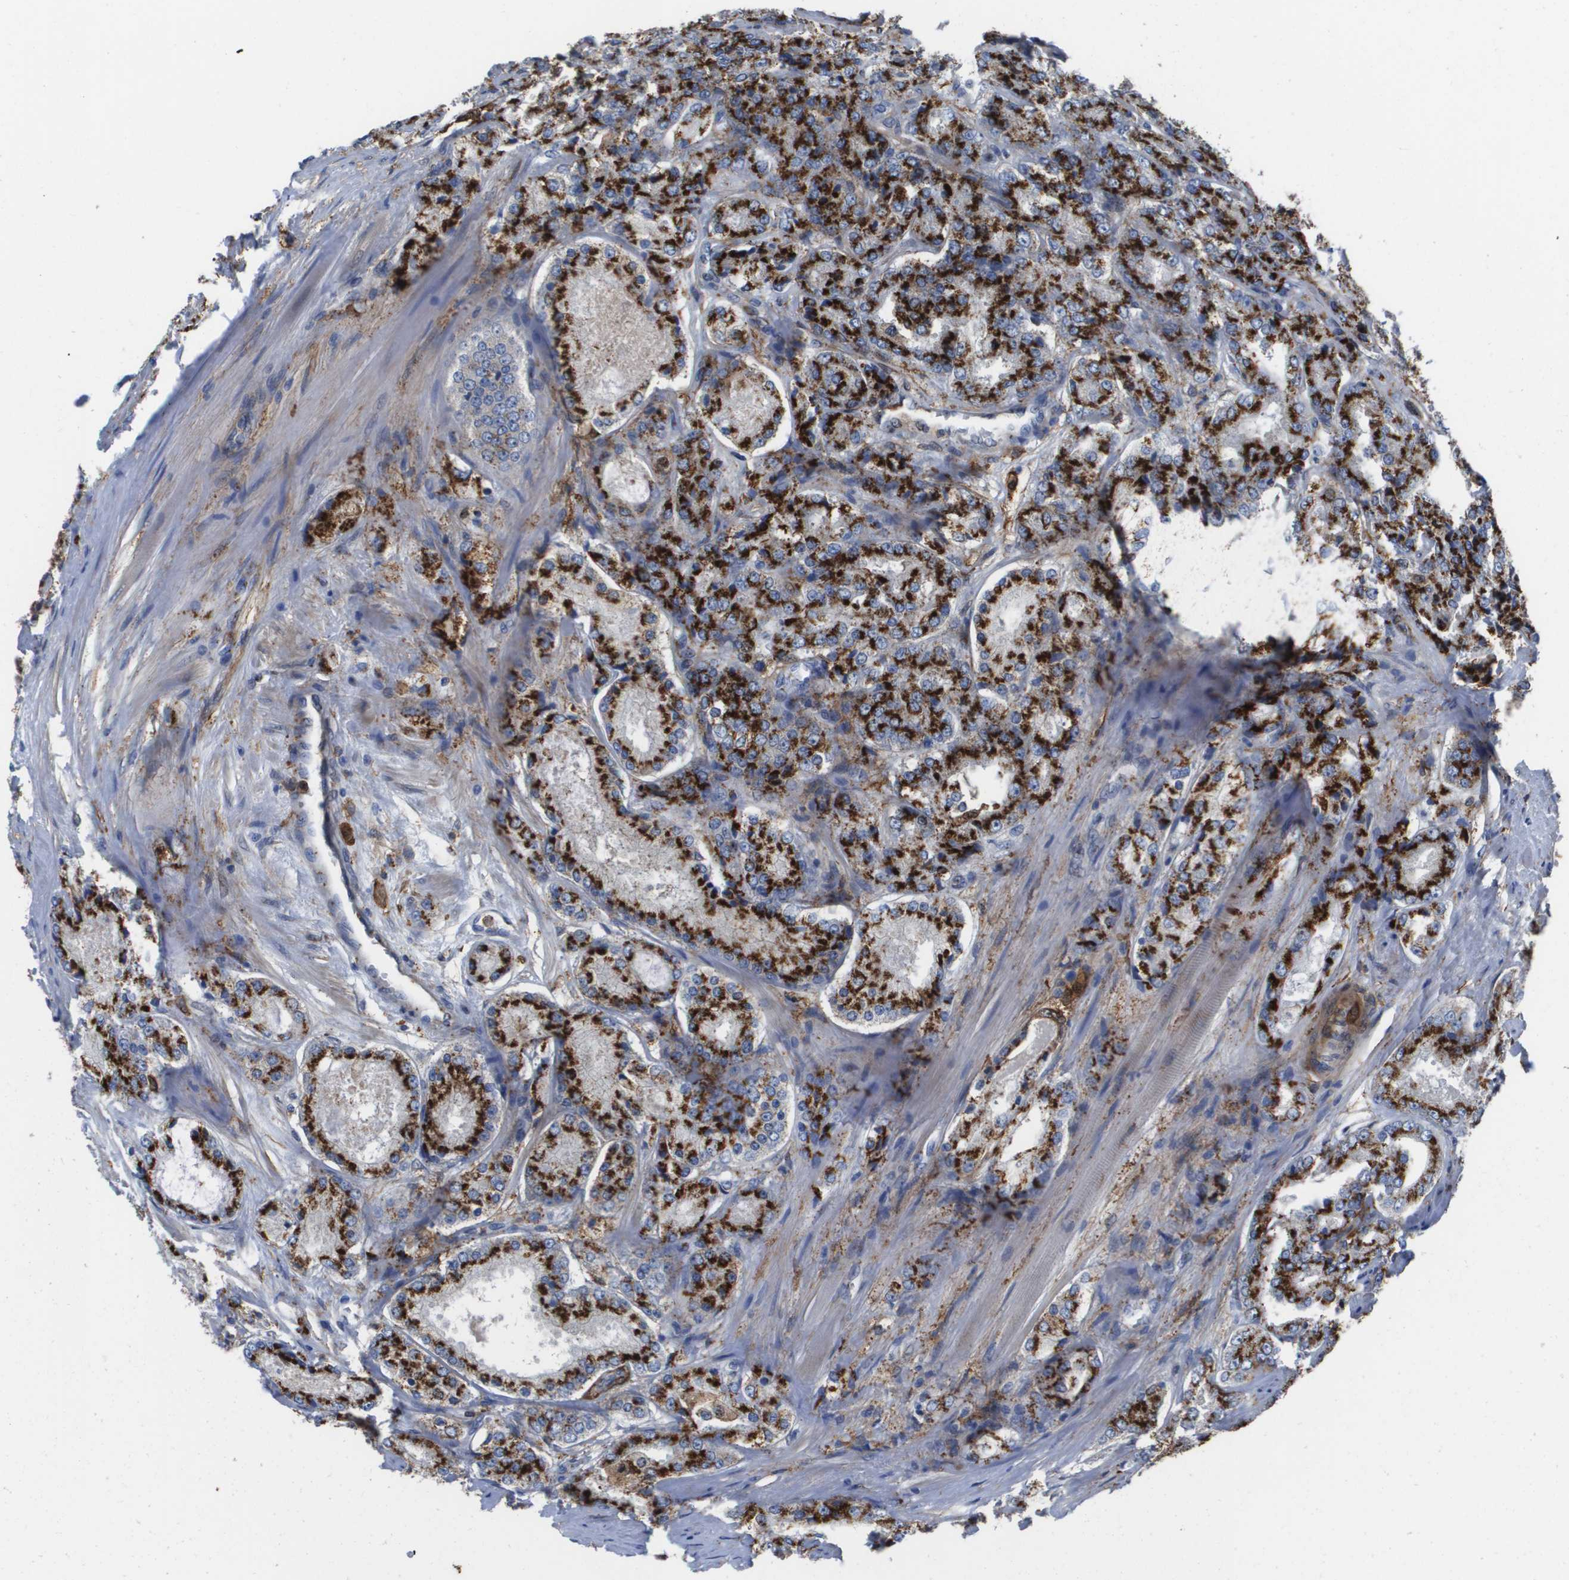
{"staining": {"intensity": "strong", "quantity": ">75%", "location": "cytoplasmic/membranous"}, "tissue": "prostate cancer", "cell_type": "Tumor cells", "image_type": "cancer", "snomed": [{"axis": "morphology", "description": "Adenocarcinoma, High grade"}, {"axis": "topography", "description": "Prostate"}], "caption": "A high amount of strong cytoplasmic/membranous staining is appreciated in about >75% of tumor cells in high-grade adenocarcinoma (prostate) tissue.", "gene": "SLC37A2", "patient": {"sex": "male", "age": 65}}